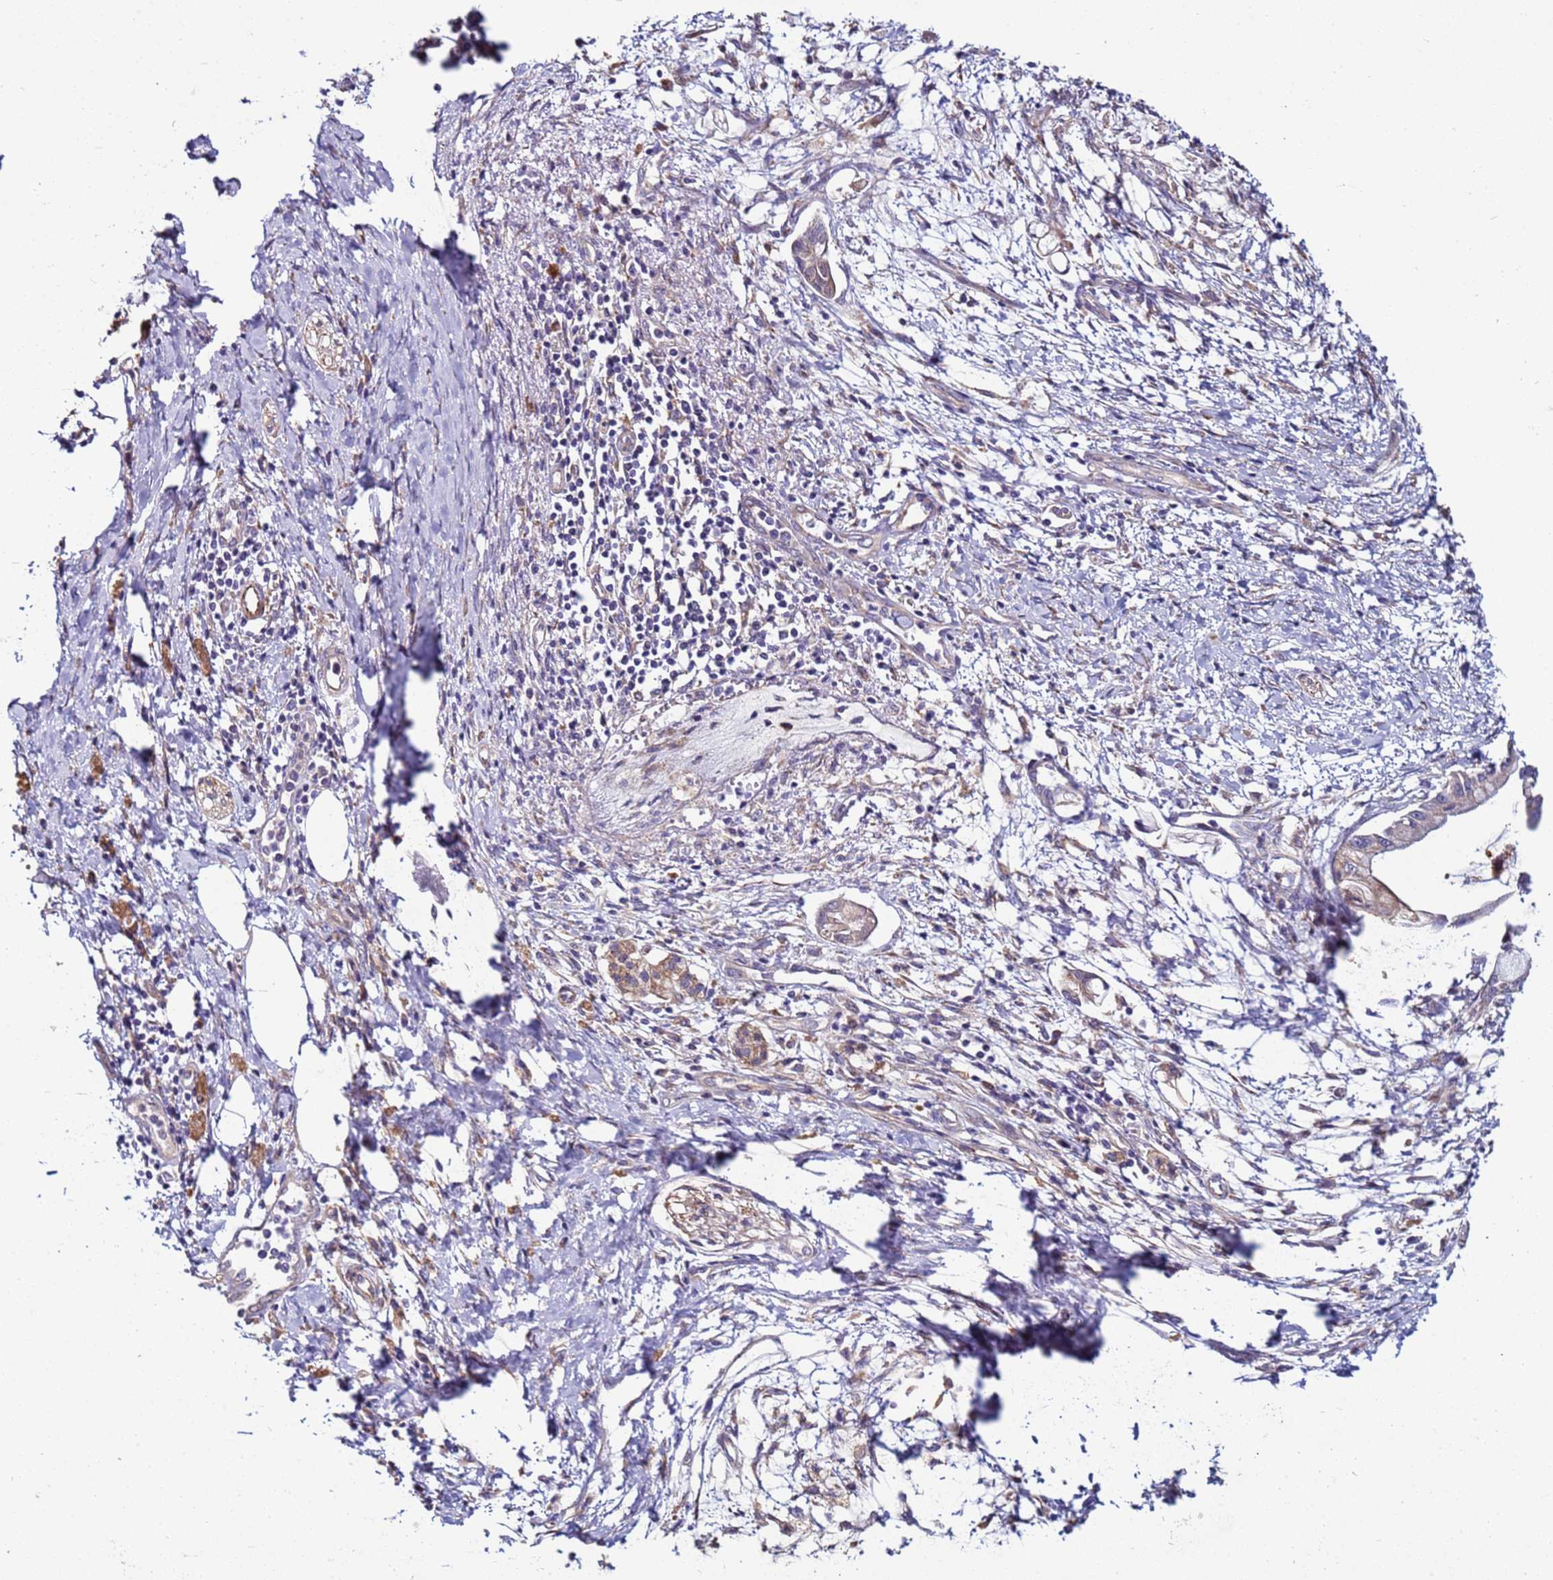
{"staining": {"intensity": "negative", "quantity": "none", "location": "none"}, "tissue": "pancreatic cancer", "cell_type": "Tumor cells", "image_type": "cancer", "snomed": [{"axis": "morphology", "description": "Adenocarcinoma, NOS"}, {"axis": "topography", "description": "Pancreas"}], "caption": "Immunohistochemistry (IHC) image of human pancreatic cancer stained for a protein (brown), which reveals no staining in tumor cells. (Stains: DAB (3,3'-diaminobenzidine) immunohistochemistry with hematoxylin counter stain, Microscopy: brightfield microscopy at high magnification).", "gene": "MCRIP1", "patient": {"sex": "male", "age": 48}}